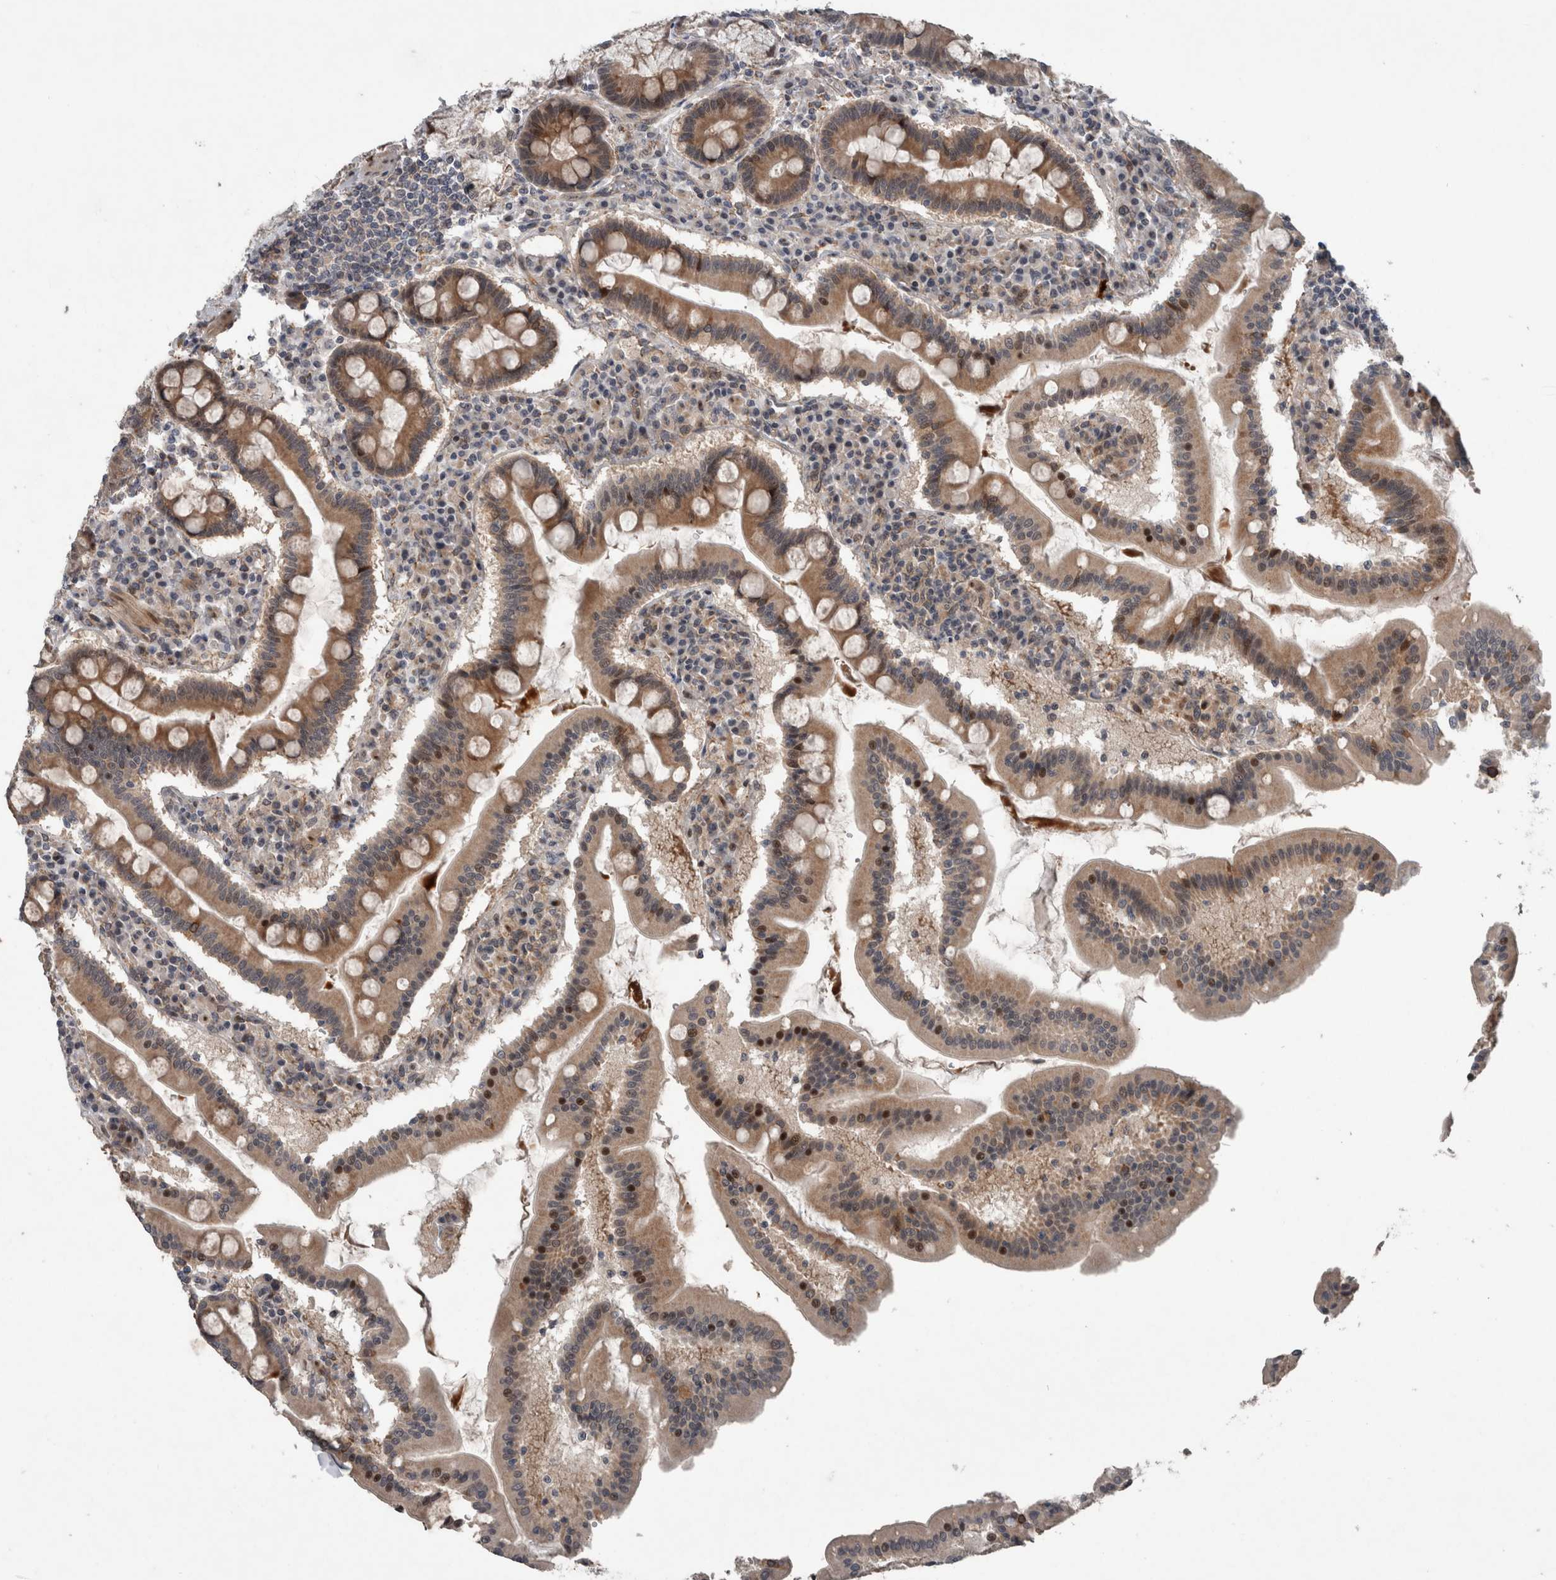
{"staining": {"intensity": "moderate", "quantity": ">75%", "location": "cytoplasmic/membranous"}, "tissue": "duodenum", "cell_type": "Glandular cells", "image_type": "normal", "snomed": [{"axis": "morphology", "description": "Normal tissue, NOS"}, {"axis": "topography", "description": "Duodenum"}], "caption": "Duodenum stained with a brown dye demonstrates moderate cytoplasmic/membranous positive expression in about >75% of glandular cells.", "gene": "GIMAP6", "patient": {"sex": "male", "age": 50}}